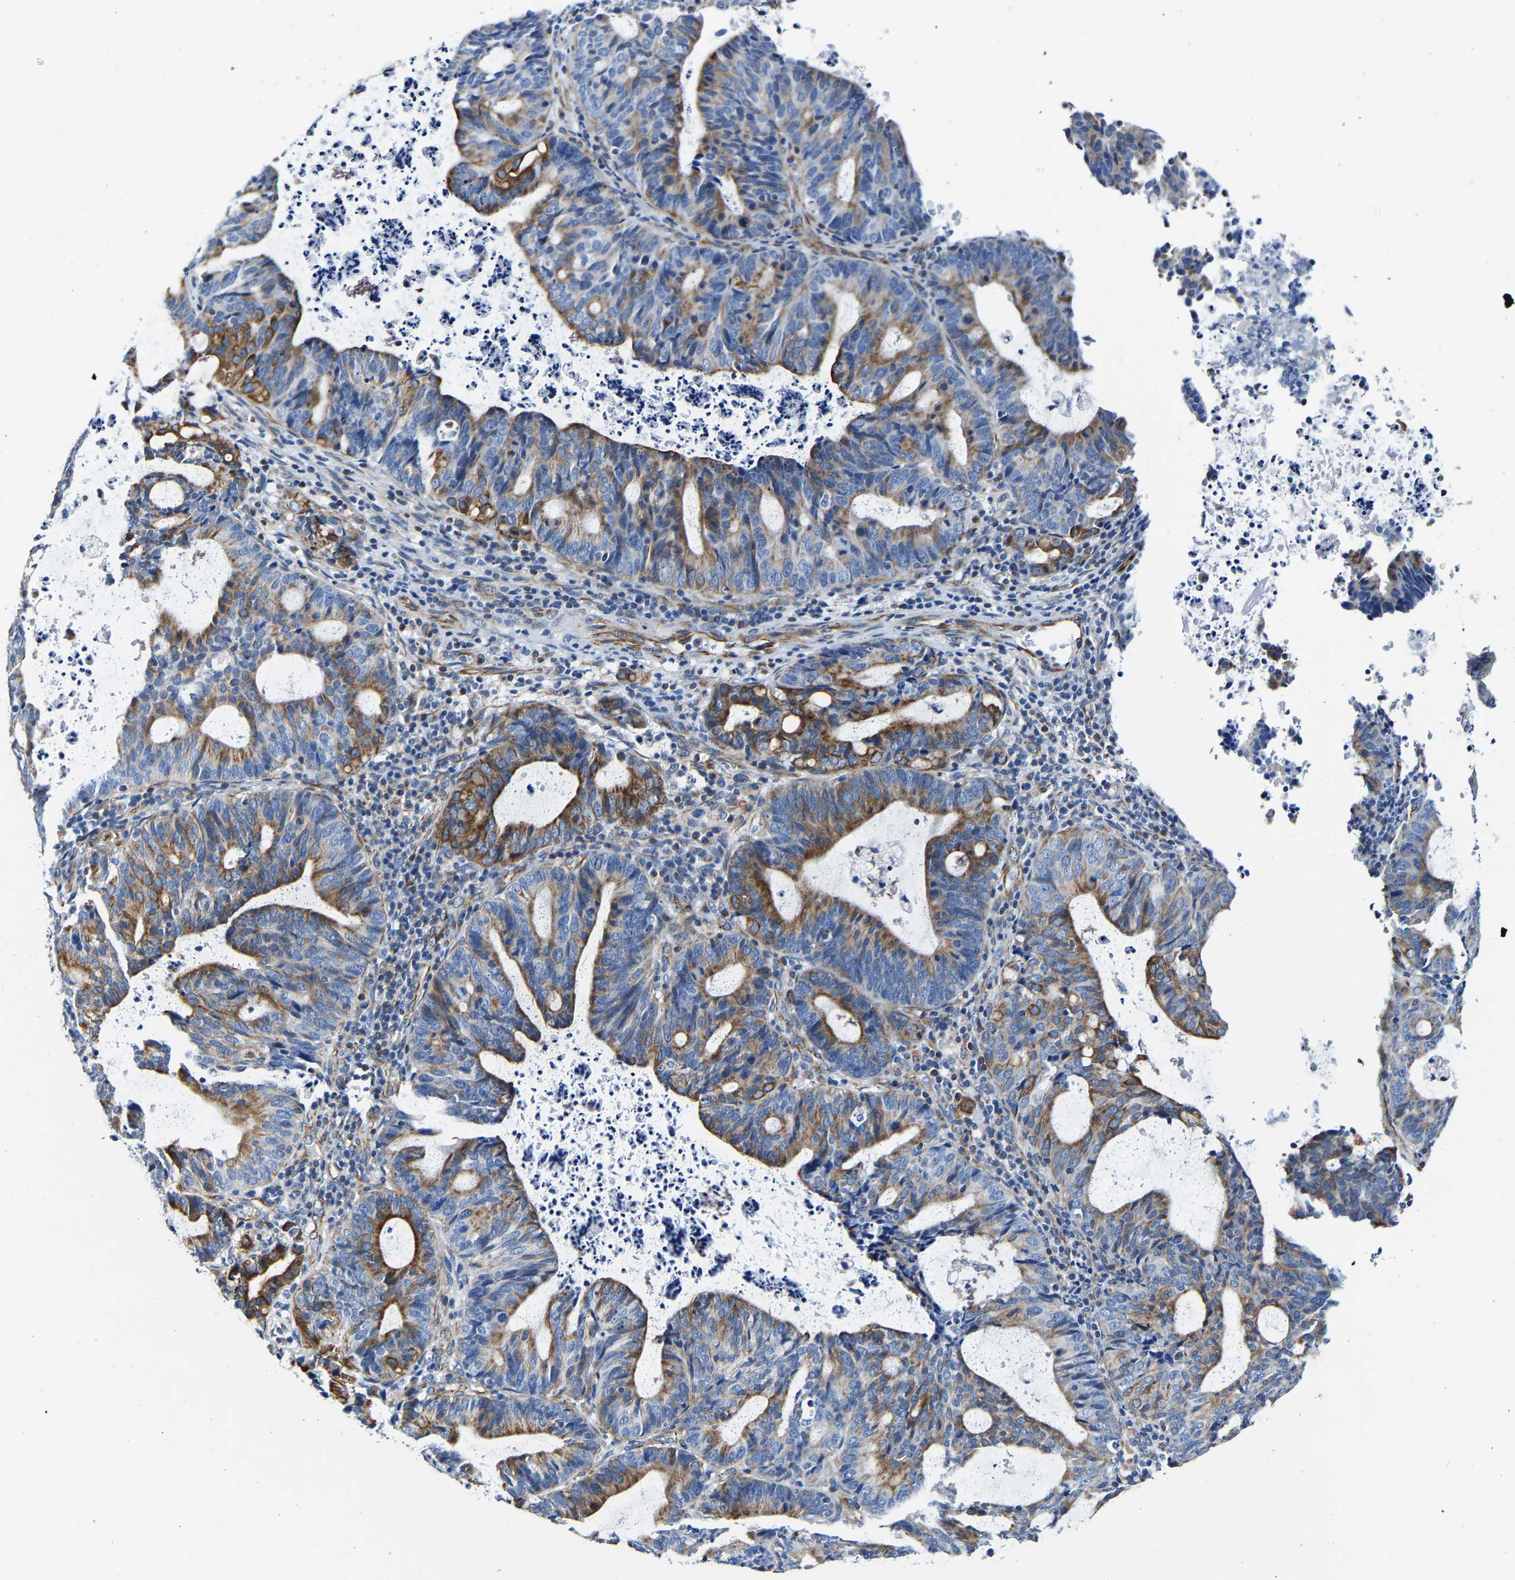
{"staining": {"intensity": "moderate", "quantity": ">75%", "location": "cytoplasmic/membranous"}, "tissue": "endometrial cancer", "cell_type": "Tumor cells", "image_type": "cancer", "snomed": [{"axis": "morphology", "description": "Adenocarcinoma, NOS"}, {"axis": "topography", "description": "Uterus"}], "caption": "Endometrial cancer (adenocarcinoma) stained with a brown dye demonstrates moderate cytoplasmic/membranous positive staining in approximately >75% of tumor cells.", "gene": "MMEL1", "patient": {"sex": "female", "age": 83}}